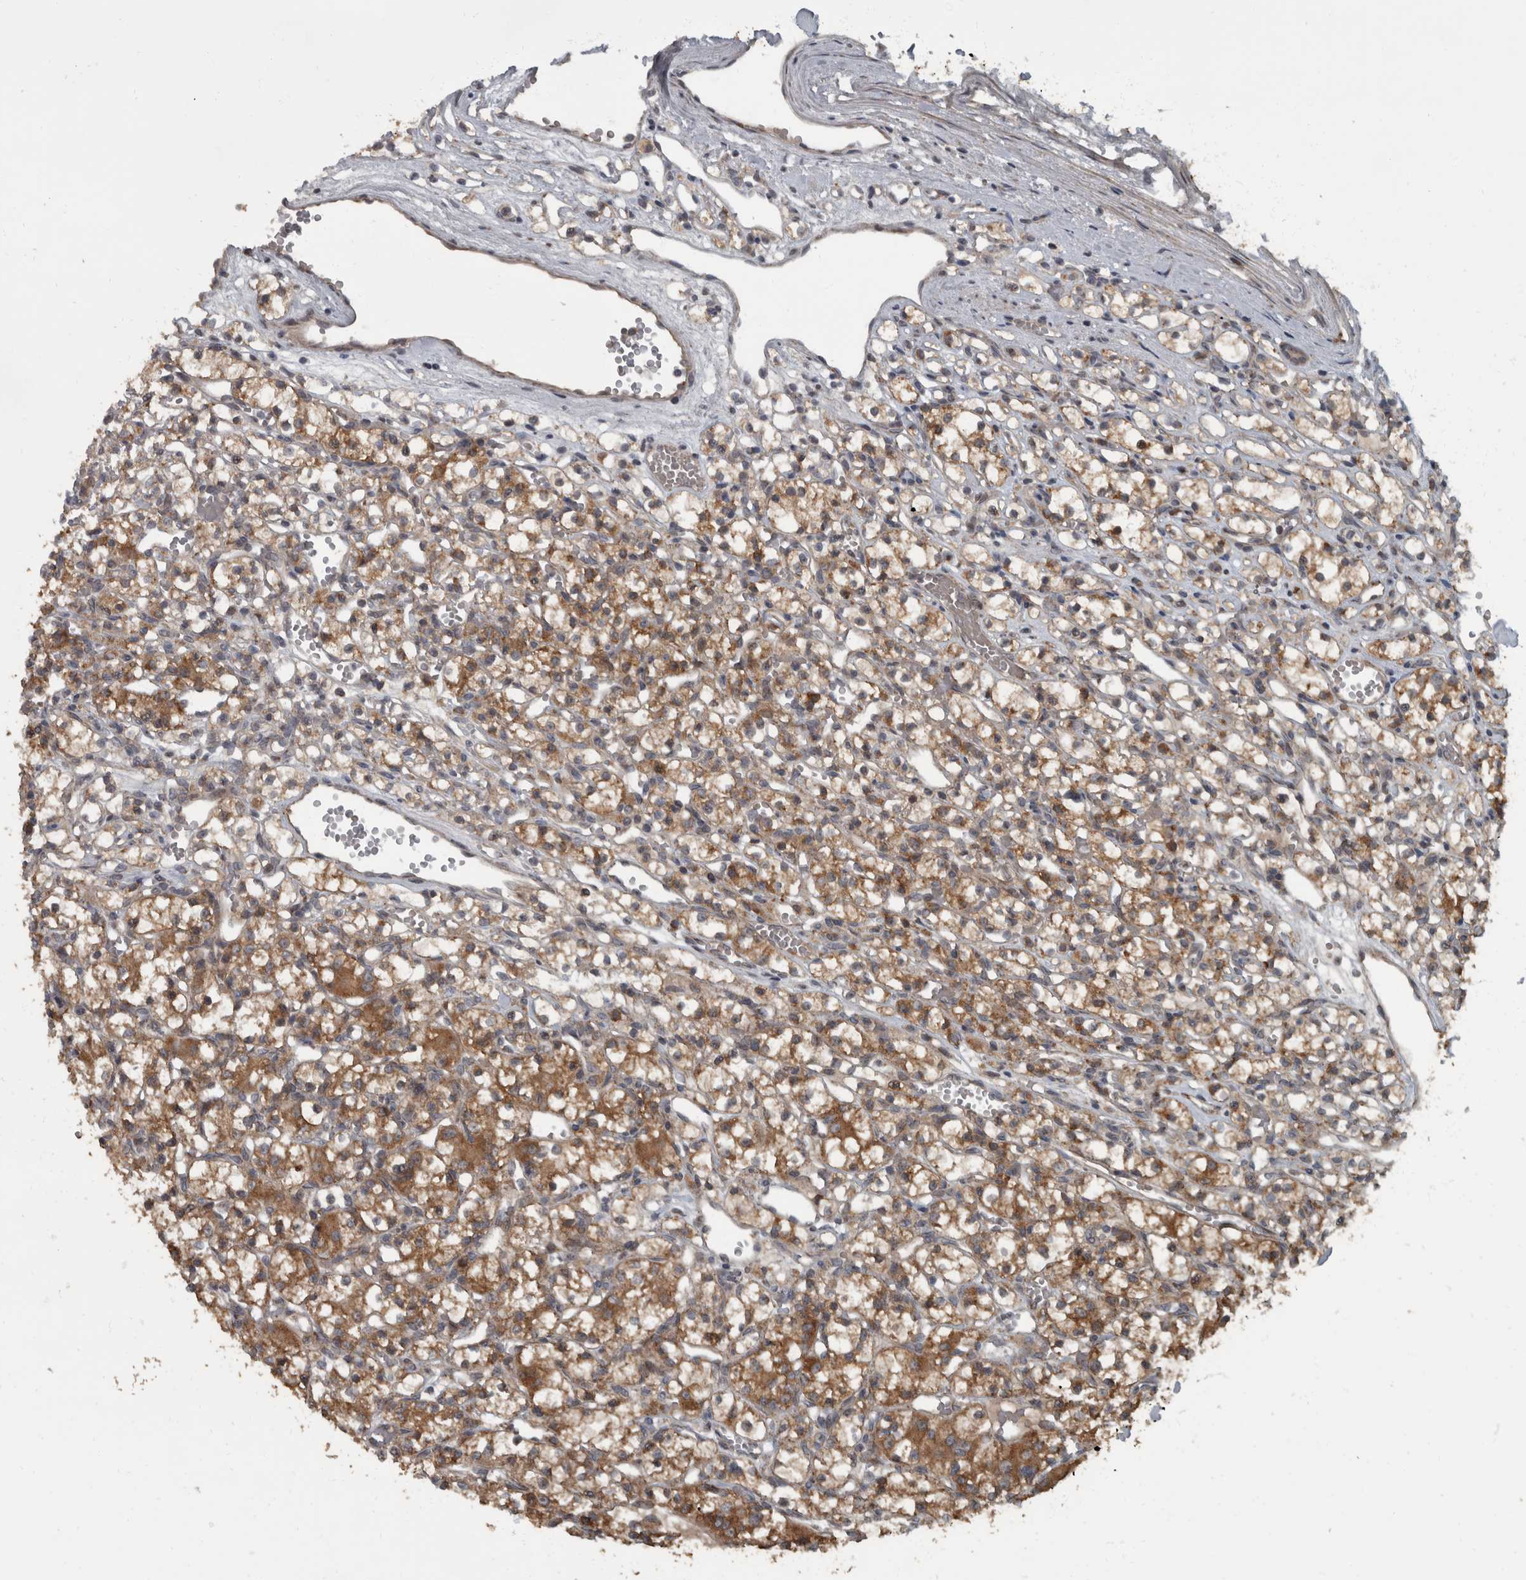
{"staining": {"intensity": "moderate", "quantity": ">75%", "location": "cytoplasmic/membranous"}, "tissue": "renal cancer", "cell_type": "Tumor cells", "image_type": "cancer", "snomed": [{"axis": "morphology", "description": "Adenocarcinoma, NOS"}, {"axis": "topography", "description": "Kidney"}], "caption": "A photomicrograph of renal adenocarcinoma stained for a protein exhibits moderate cytoplasmic/membranous brown staining in tumor cells. (DAB IHC with brightfield microscopy, high magnification).", "gene": "RABGGTB", "patient": {"sex": "female", "age": 59}}